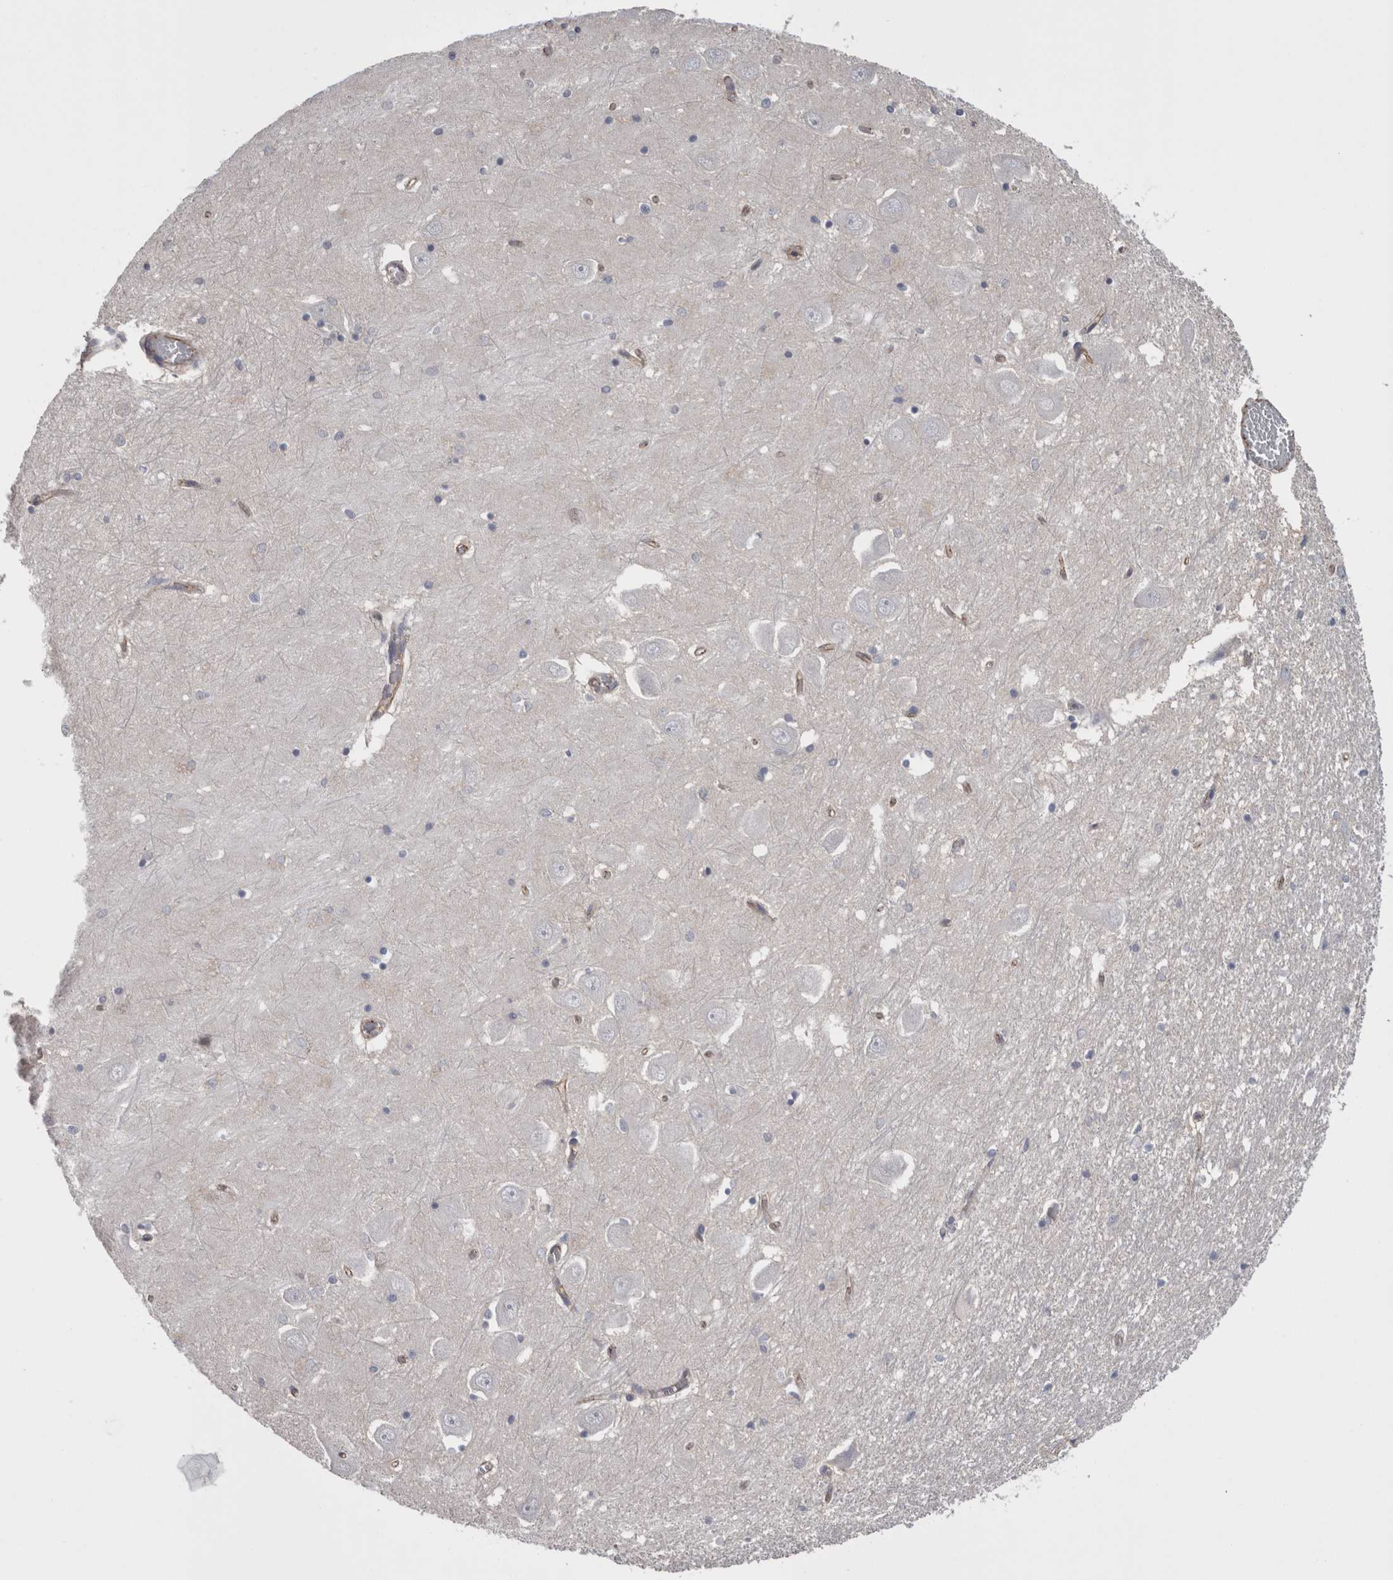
{"staining": {"intensity": "negative", "quantity": "none", "location": "none"}, "tissue": "hippocampus", "cell_type": "Glial cells", "image_type": "normal", "snomed": [{"axis": "morphology", "description": "Normal tissue, NOS"}, {"axis": "topography", "description": "Hippocampus"}], "caption": "High magnification brightfield microscopy of normal hippocampus stained with DAB (3,3'-diaminobenzidine) (brown) and counterstained with hematoxylin (blue): glial cells show no significant positivity. (Immunohistochemistry, brightfield microscopy, high magnification).", "gene": "NECTIN2", "patient": {"sex": "male", "age": 70}}